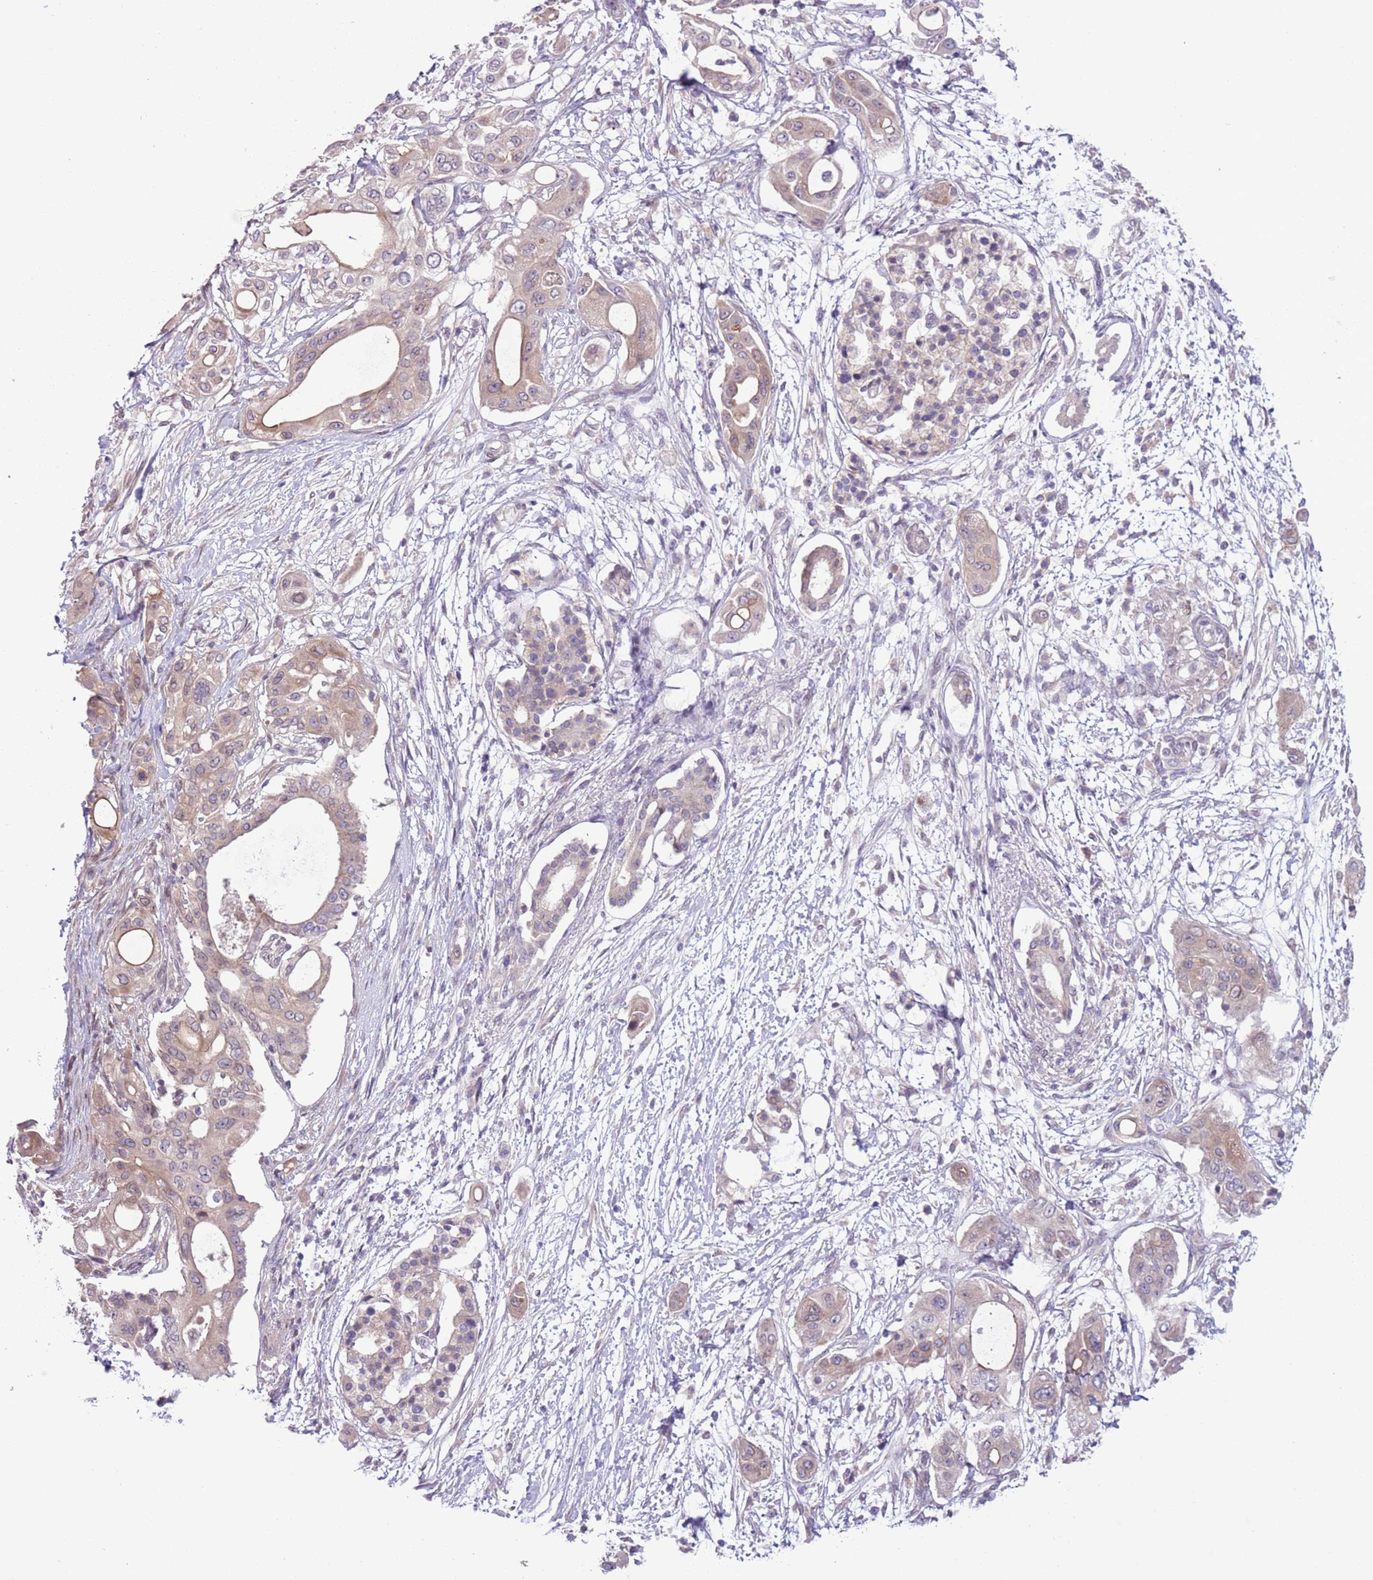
{"staining": {"intensity": "weak", "quantity": "25%-75%", "location": "cytoplasmic/membranous"}, "tissue": "pancreatic cancer", "cell_type": "Tumor cells", "image_type": "cancer", "snomed": [{"axis": "morphology", "description": "Adenocarcinoma, NOS"}, {"axis": "topography", "description": "Pancreas"}], "caption": "Immunohistochemistry photomicrograph of neoplastic tissue: human pancreatic cancer stained using IHC reveals low levels of weak protein expression localized specifically in the cytoplasmic/membranous of tumor cells, appearing as a cytoplasmic/membranous brown color.", "gene": "CCND2", "patient": {"sex": "male", "age": 68}}